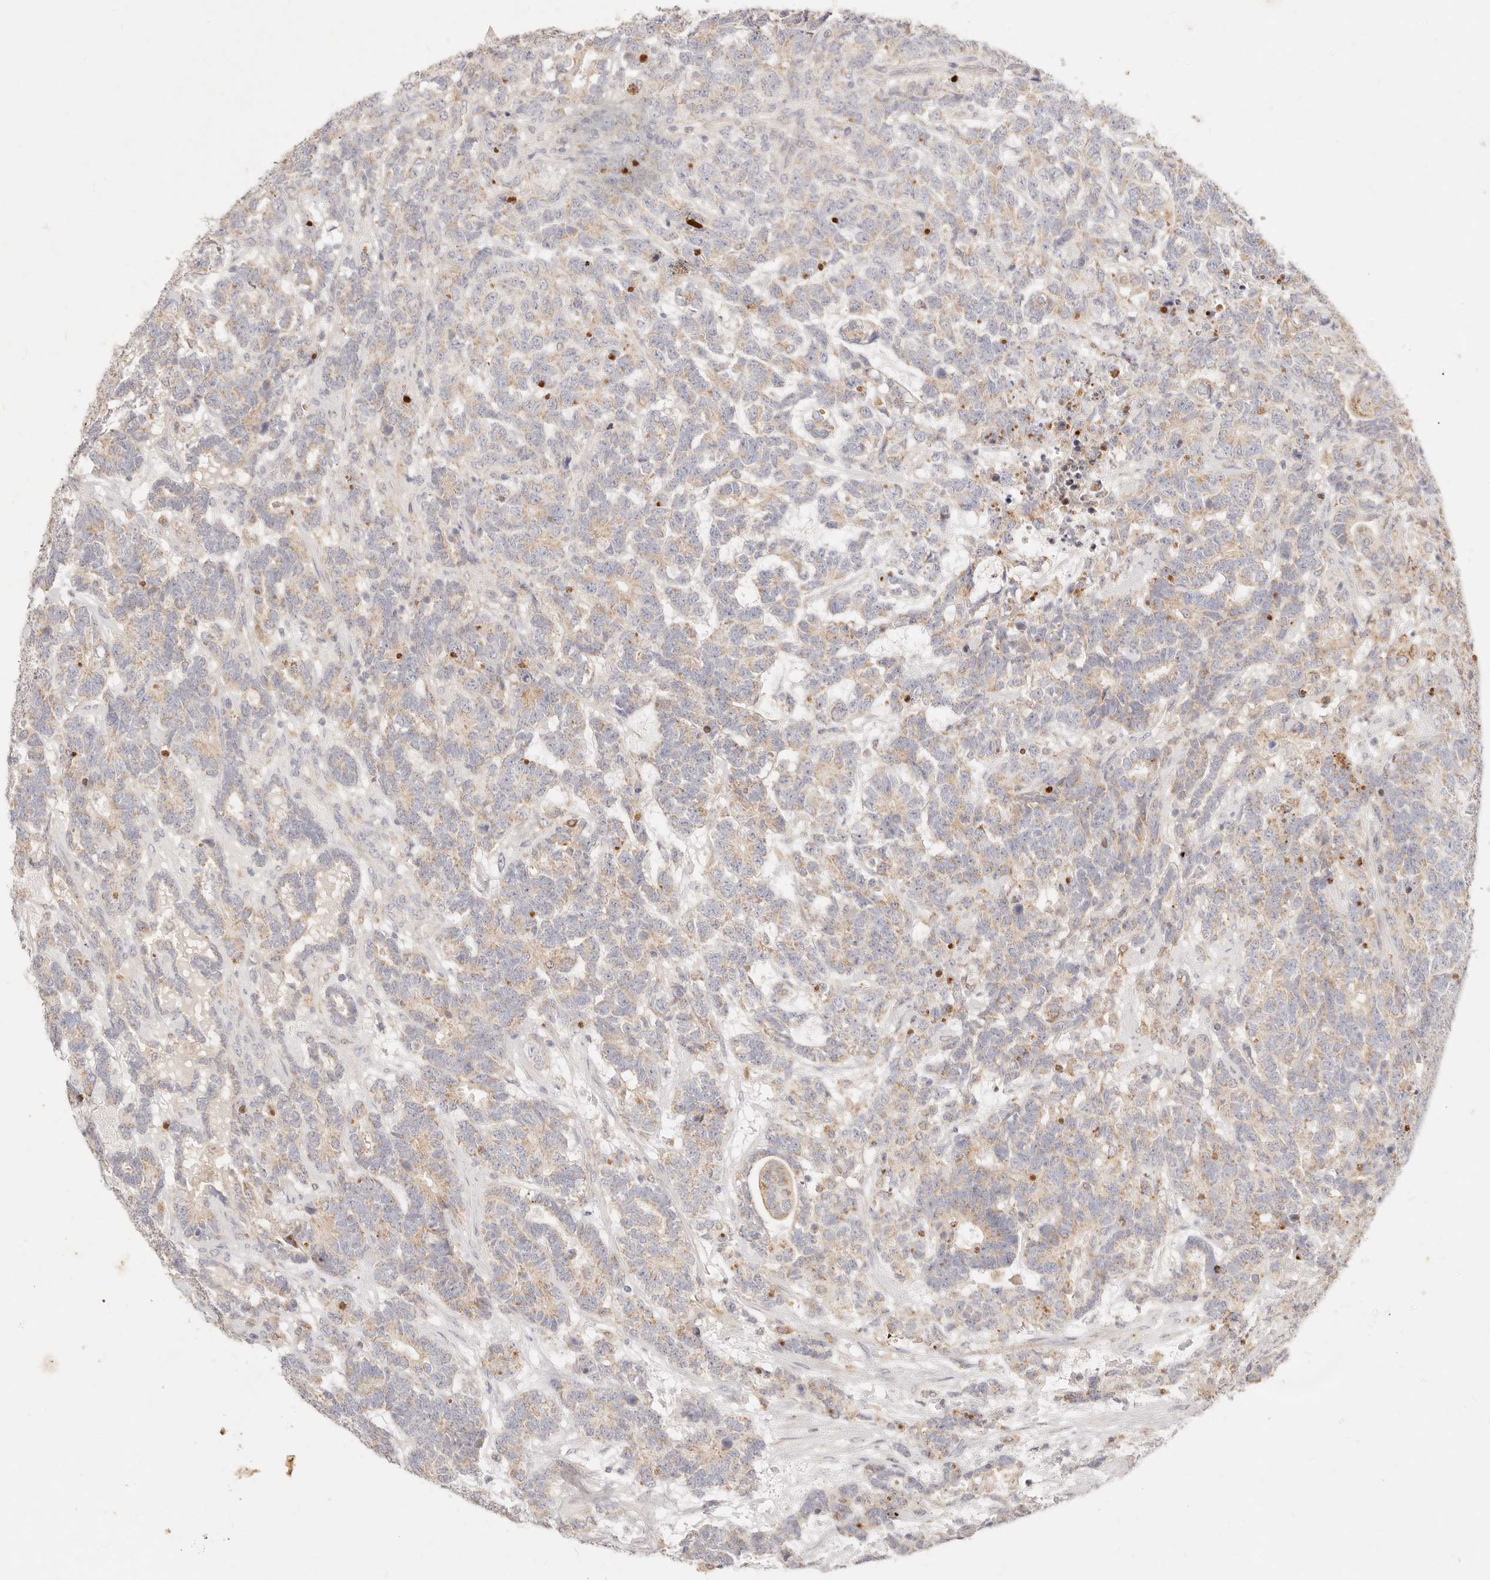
{"staining": {"intensity": "weak", "quantity": "25%-75%", "location": "cytoplasmic/membranous"}, "tissue": "testis cancer", "cell_type": "Tumor cells", "image_type": "cancer", "snomed": [{"axis": "morphology", "description": "Carcinoma, Embryonal, NOS"}, {"axis": "topography", "description": "Testis"}], "caption": "Immunohistochemistry (IHC) (DAB (3,3'-diaminobenzidine)) staining of human testis embryonal carcinoma shows weak cytoplasmic/membranous protein staining in about 25%-75% of tumor cells.", "gene": "ACOX1", "patient": {"sex": "male", "age": 26}}